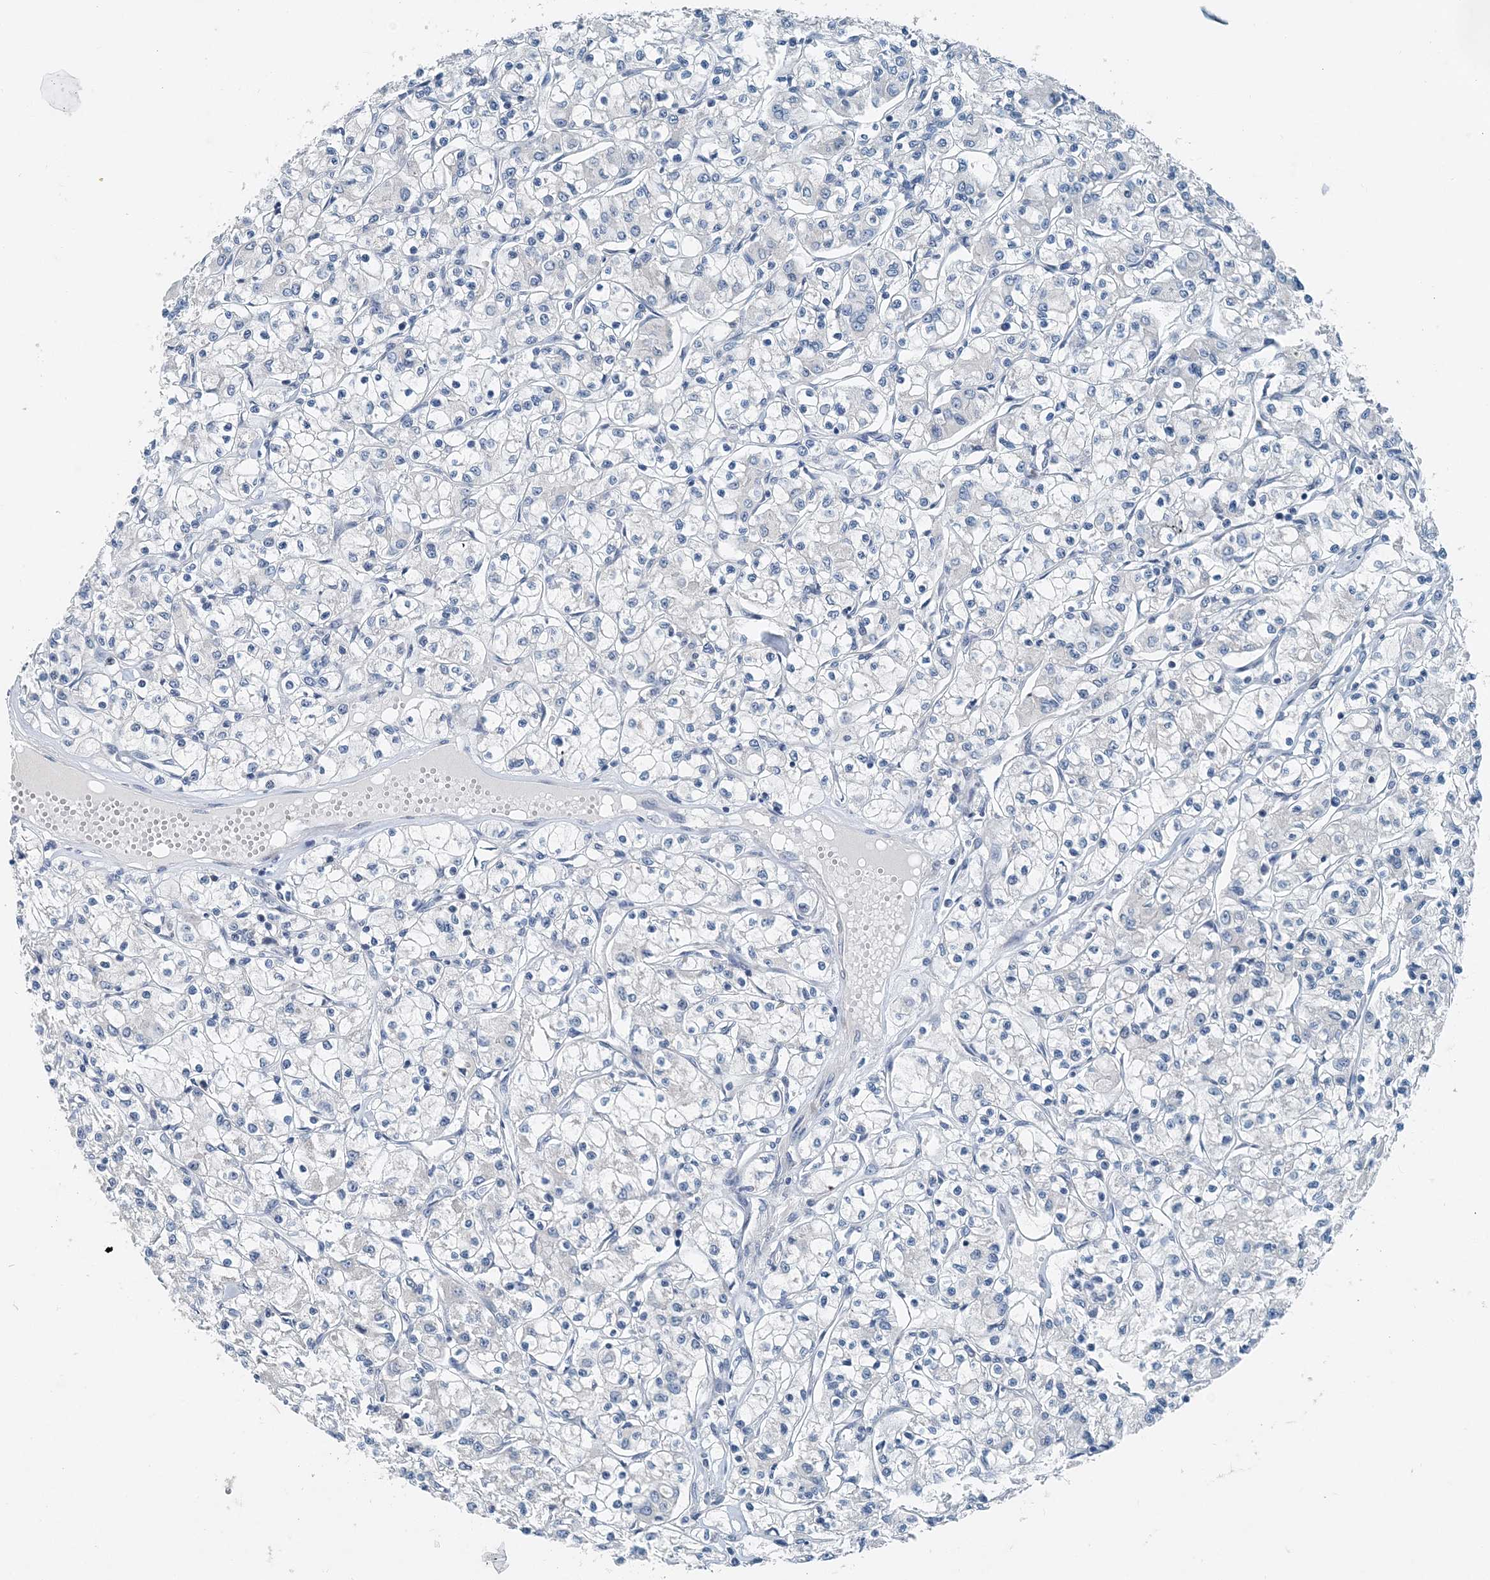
{"staining": {"intensity": "negative", "quantity": "none", "location": "none"}, "tissue": "renal cancer", "cell_type": "Tumor cells", "image_type": "cancer", "snomed": [{"axis": "morphology", "description": "Adenocarcinoma, NOS"}, {"axis": "topography", "description": "Kidney"}], "caption": "Immunohistochemistry (IHC) of renal adenocarcinoma reveals no staining in tumor cells.", "gene": "EEF1A2", "patient": {"sex": "female", "age": 59}}